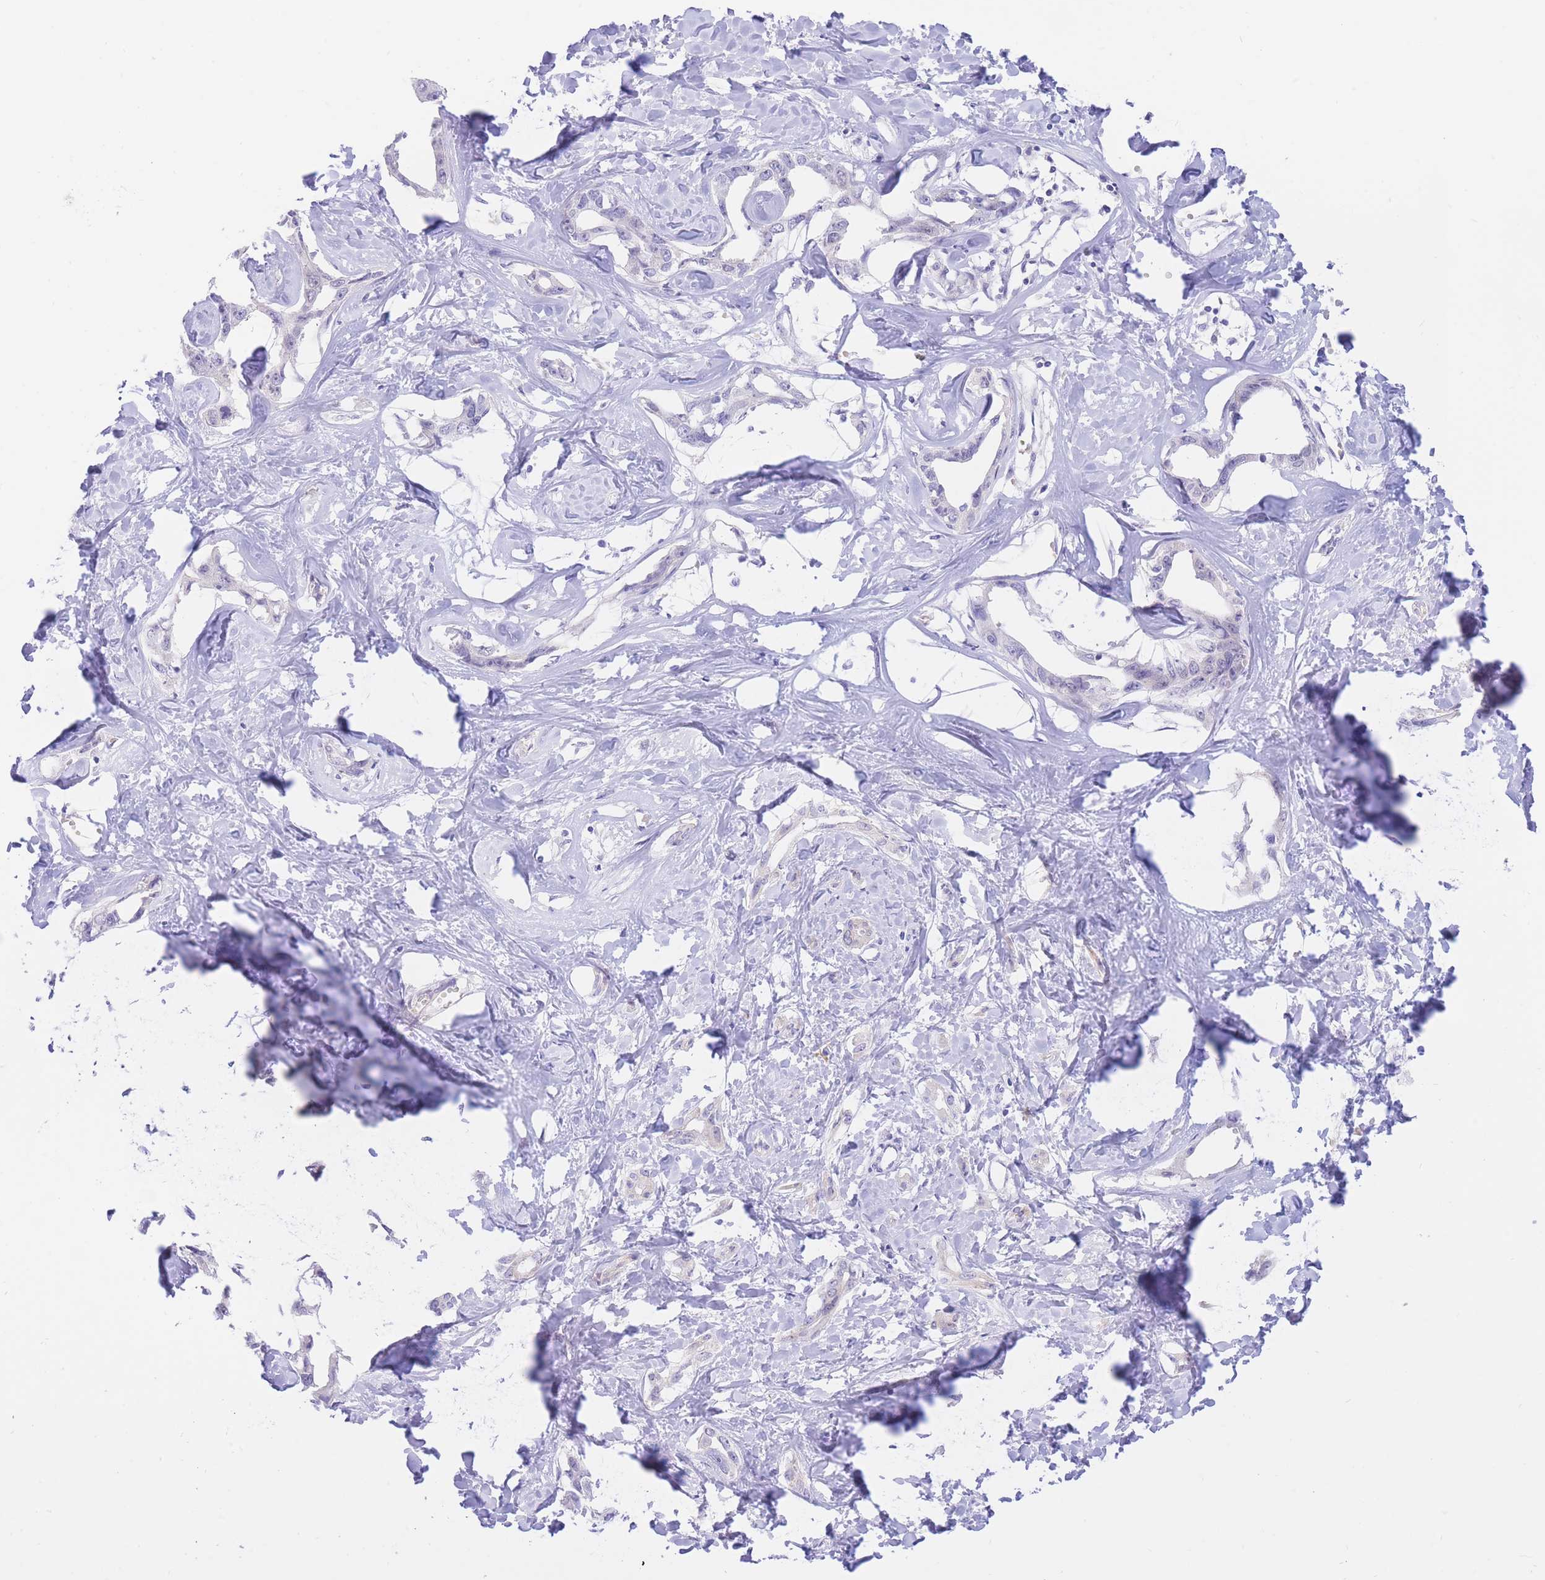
{"staining": {"intensity": "negative", "quantity": "none", "location": "none"}, "tissue": "liver cancer", "cell_type": "Tumor cells", "image_type": "cancer", "snomed": [{"axis": "morphology", "description": "Cholangiocarcinoma"}, {"axis": "topography", "description": "Liver"}], "caption": "Tumor cells are negative for protein expression in human liver cholangiocarcinoma.", "gene": "SSUH2", "patient": {"sex": "male", "age": 59}}